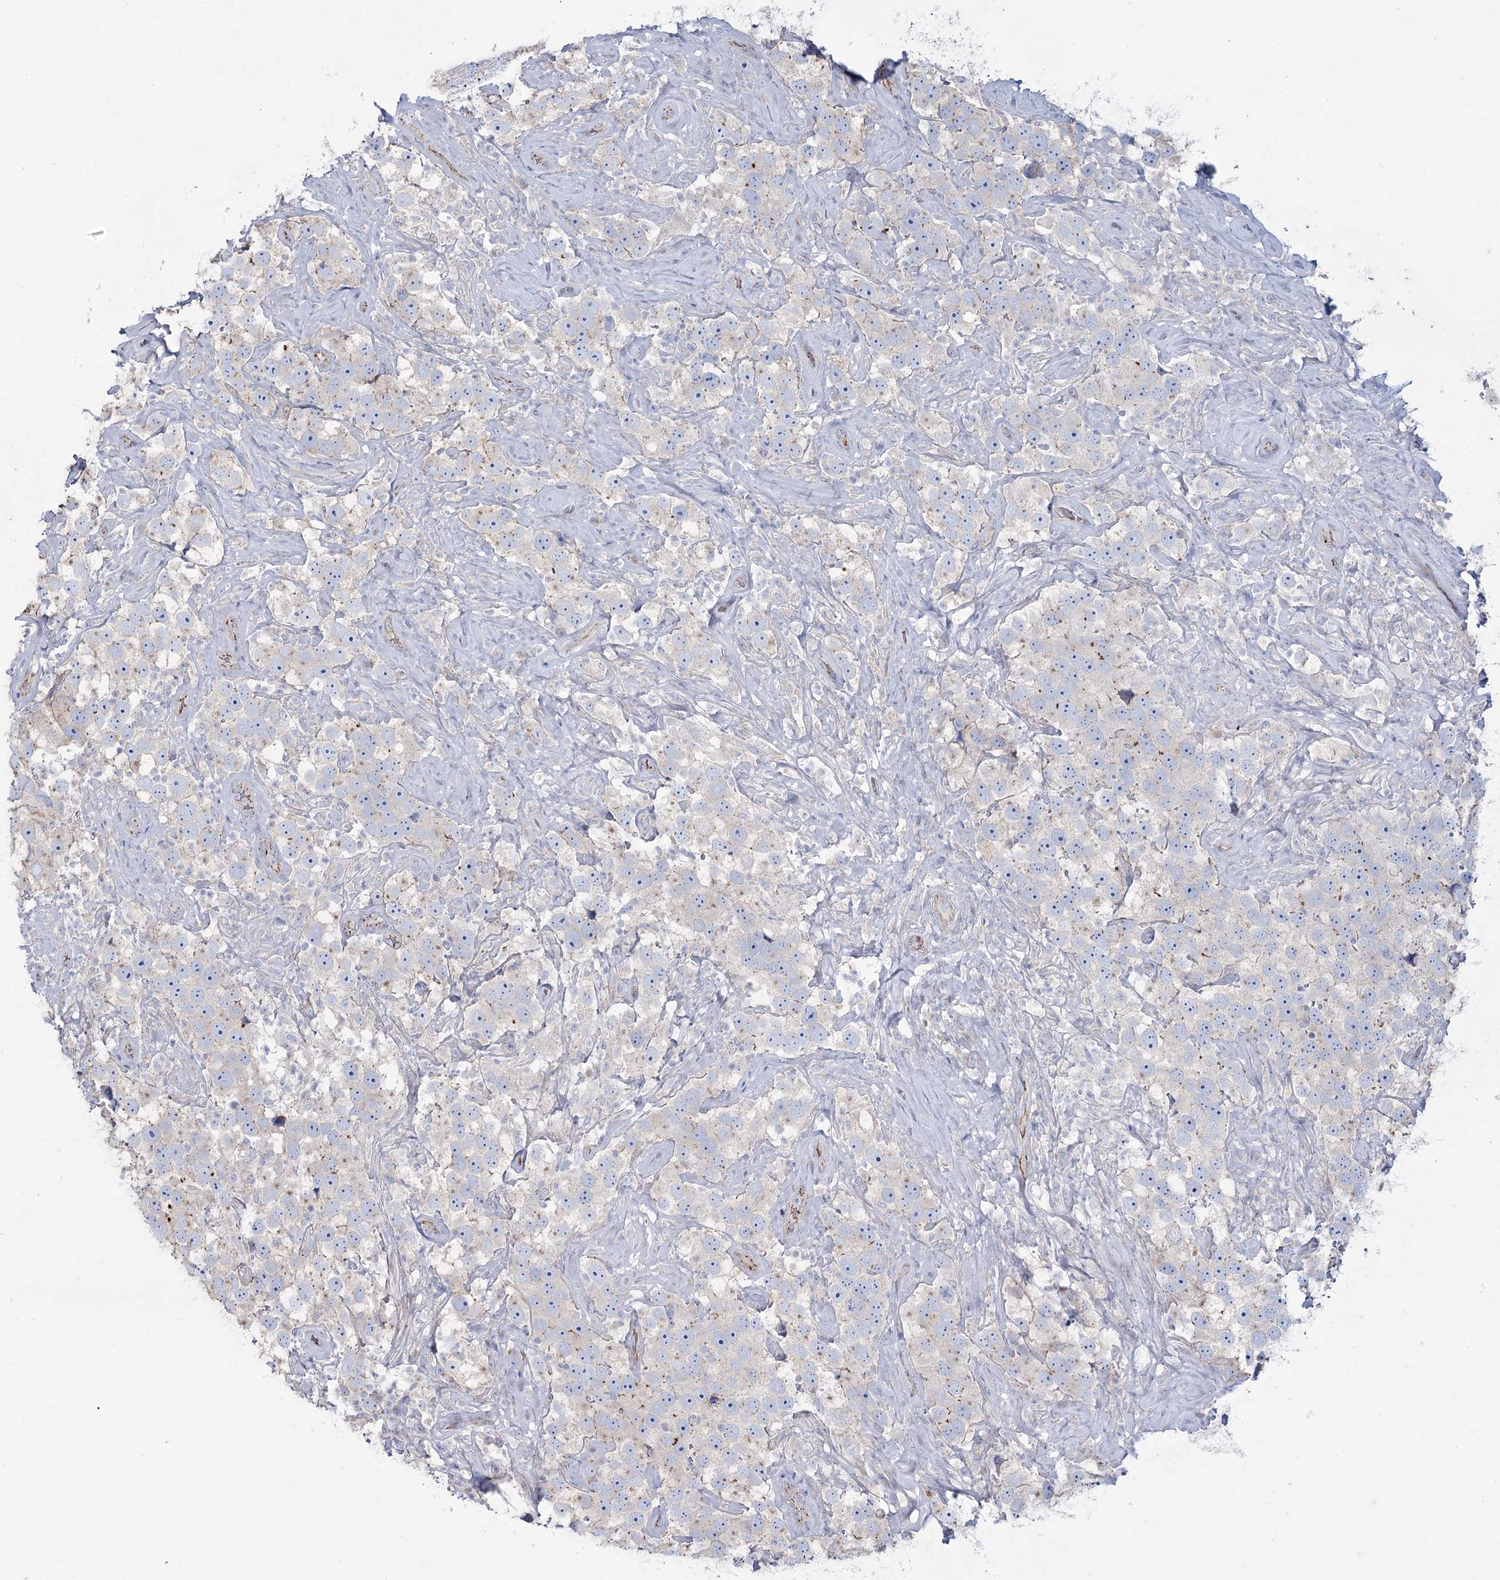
{"staining": {"intensity": "negative", "quantity": "none", "location": "none"}, "tissue": "testis cancer", "cell_type": "Tumor cells", "image_type": "cancer", "snomed": [{"axis": "morphology", "description": "Seminoma, NOS"}, {"axis": "topography", "description": "Testis"}], "caption": "Testis cancer (seminoma) was stained to show a protein in brown. There is no significant positivity in tumor cells.", "gene": "LDLRAD3", "patient": {"sex": "male", "age": 49}}